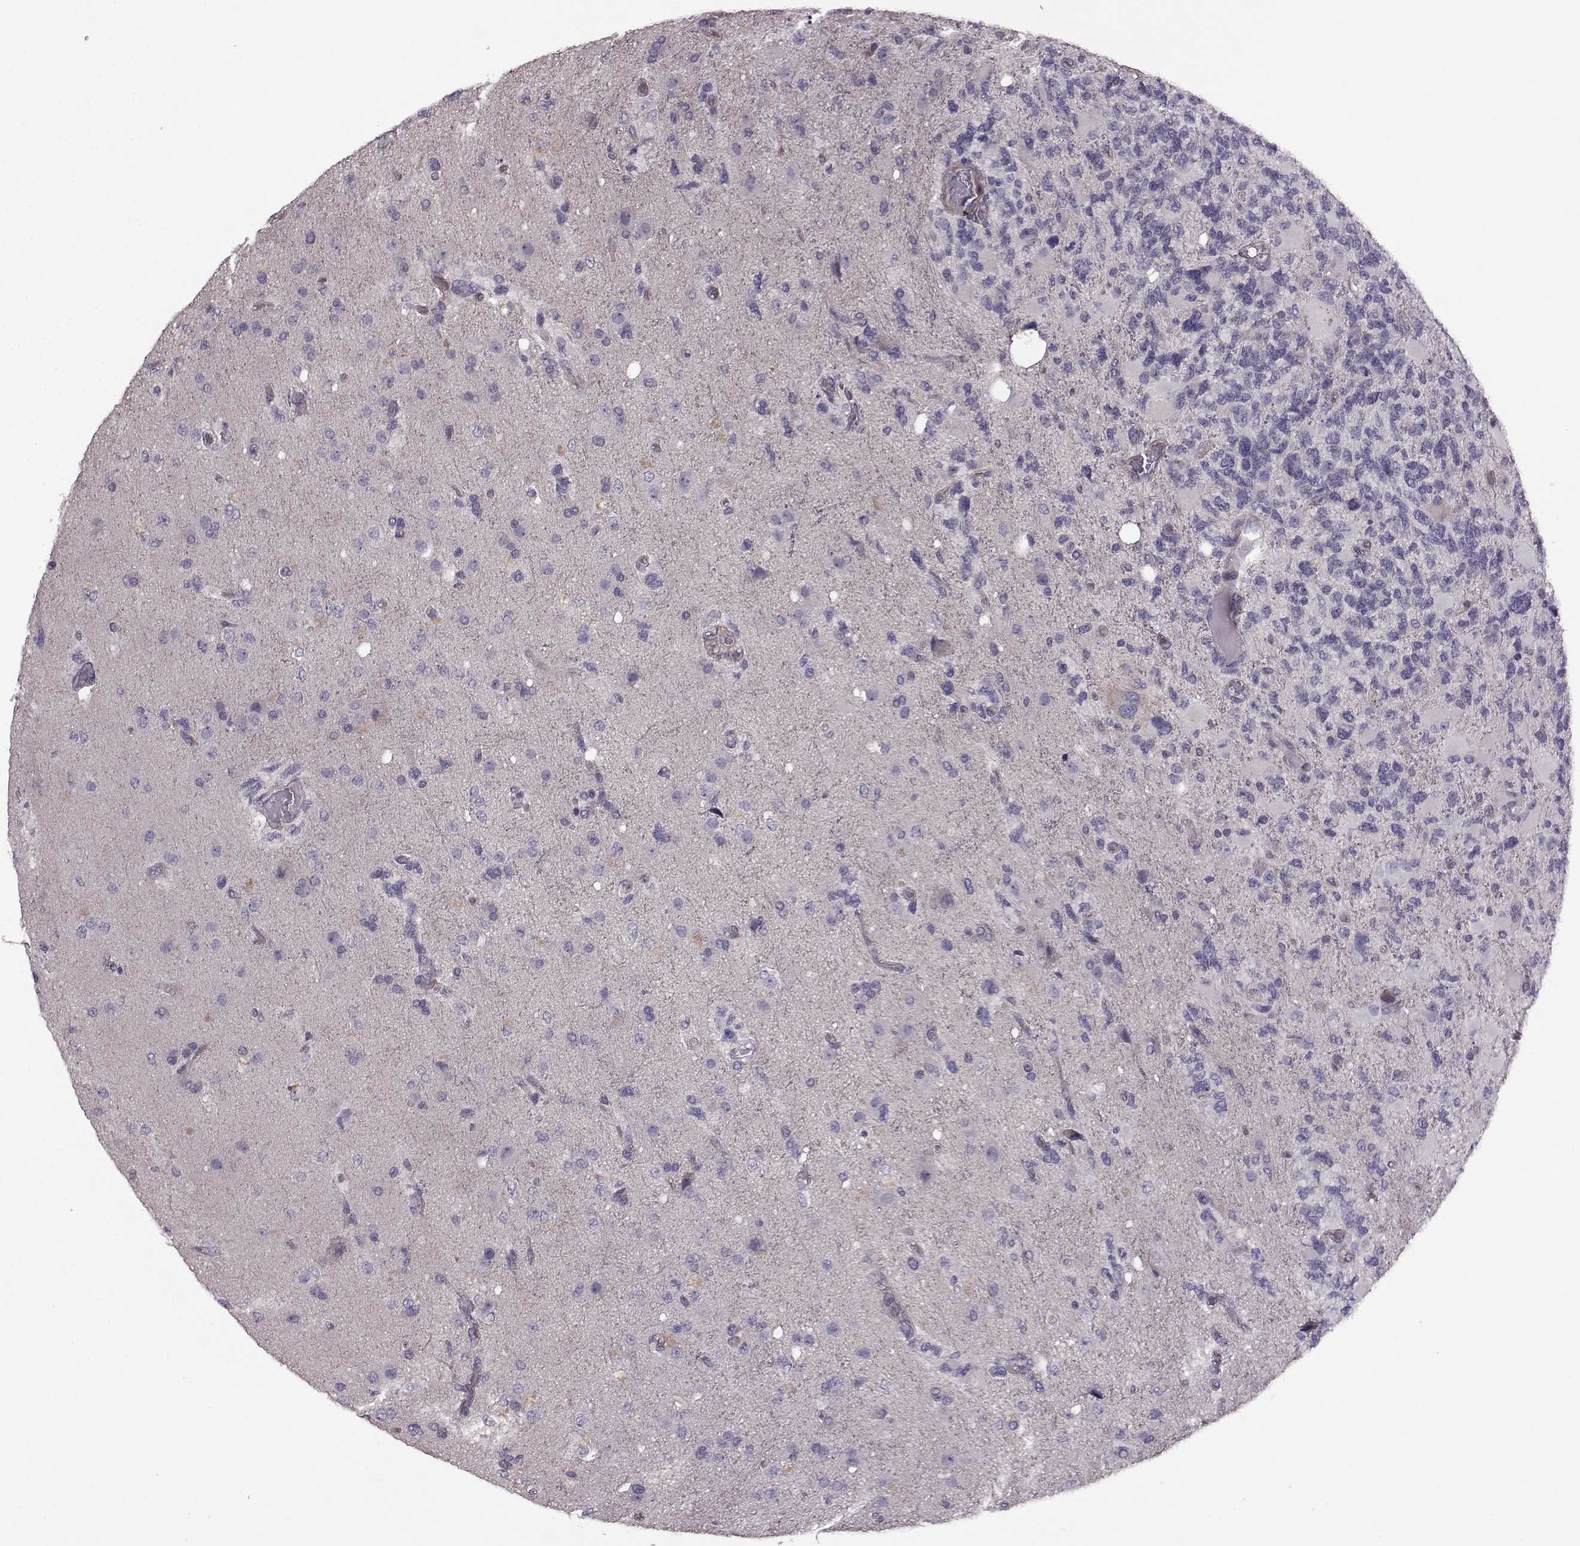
{"staining": {"intensity": "negative", "quantity": "none", "location": "none"}, "tissue": "glioma", "cell_type": "Tumor cells", "image_type": "cancer", "snomed": [{"axis": "morphology", "description": "Glioma, malignant, High grade"}, {"axis": "topography", "description": "Brain"}], "caption": "Glioma was stained to show a protein in brown. There is no significant expression in tumor cells. (Immunohistochemistry (ihc), brightfield microscopy, high magnification).", "gene": "GRK1", "patient": {"sex": "female", "age": 71}}